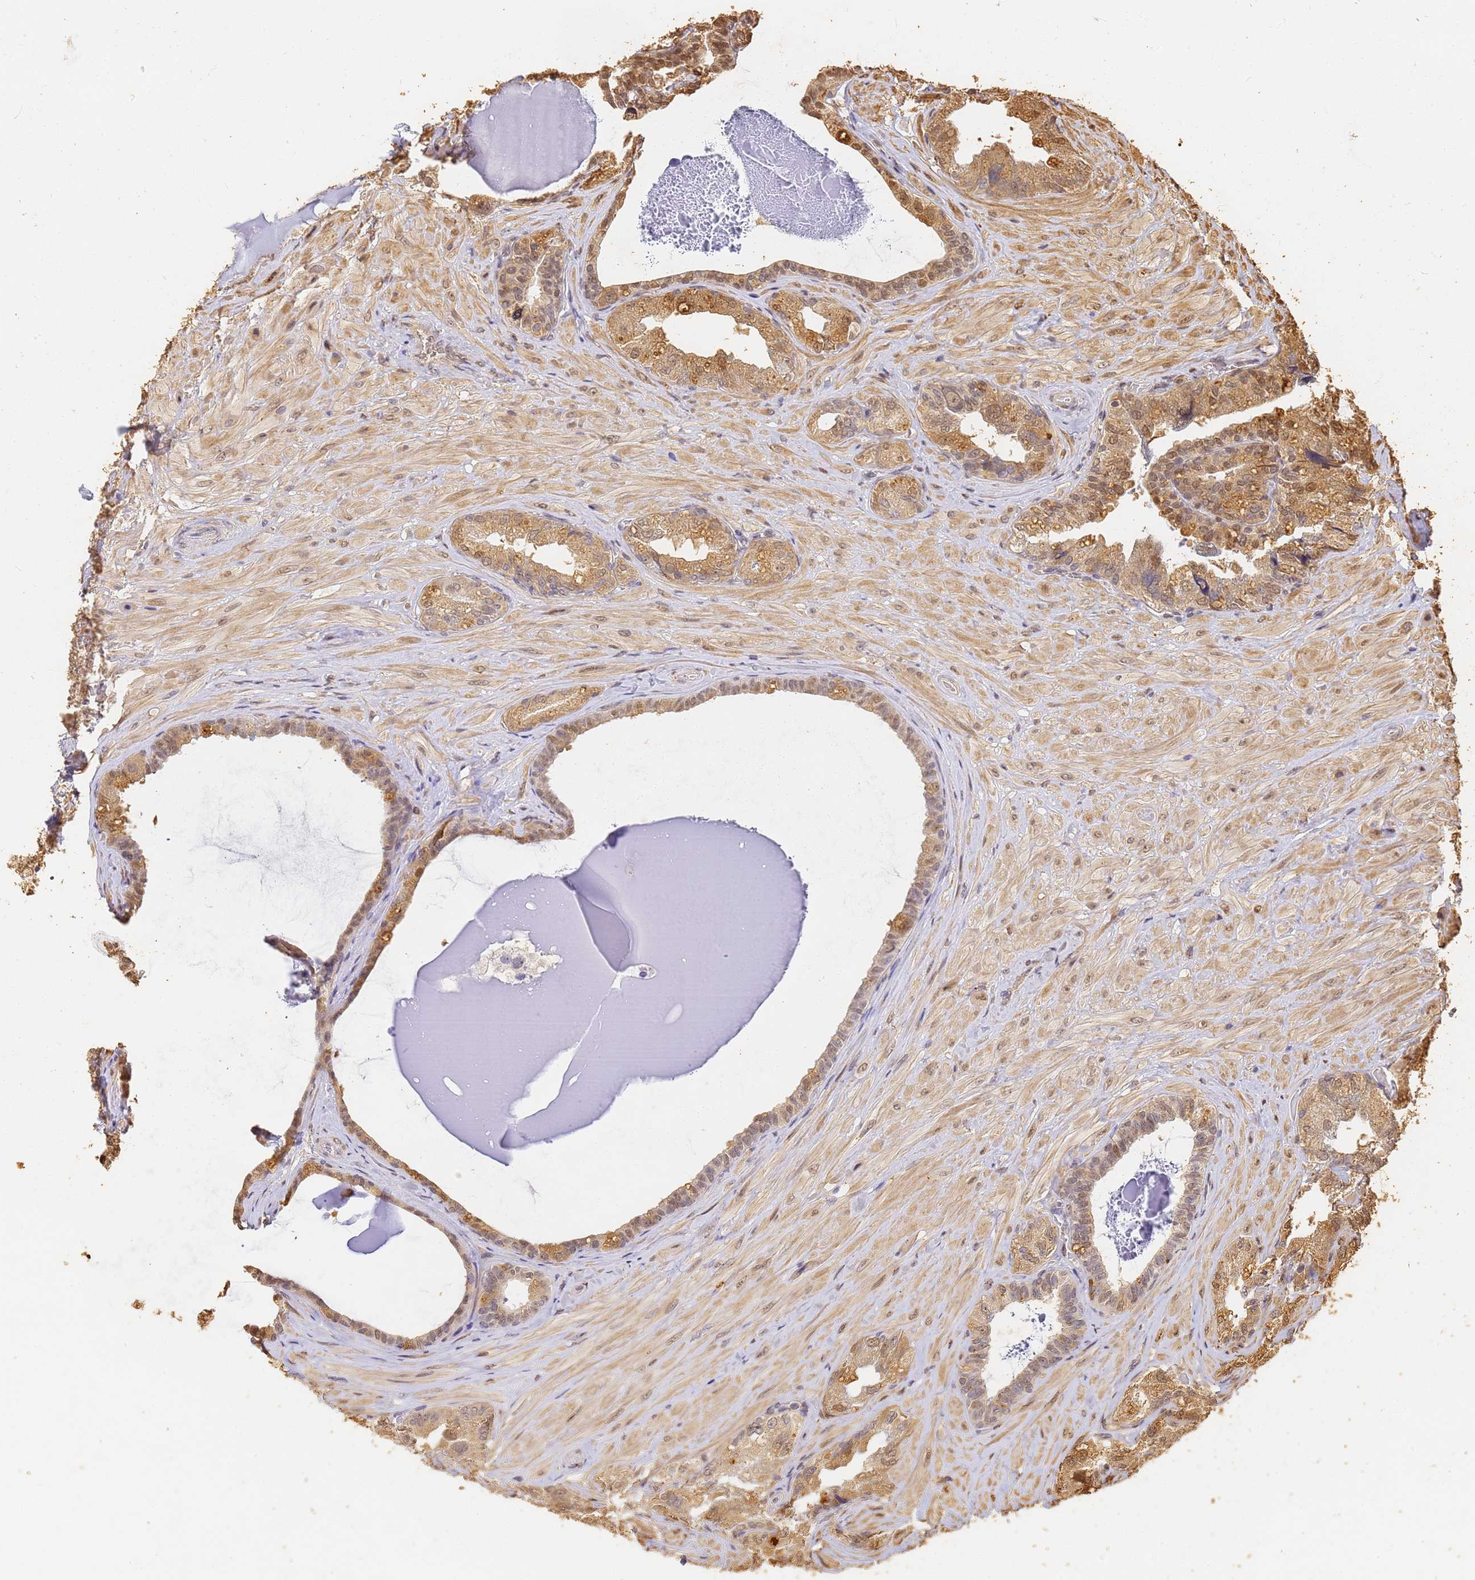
{"staining": {"intensity": "moderate", "quantity": "25%-75%", "location": "cytoplasmic/membranous,nuclear"}, "tissue": "seminal vesicle", "cell_type": "Glandular cells", "image_type": "normal", "snomed": [{"axis": "morphology", "description": "Normal tissue, NOS"}, {"axis": "topography", "description": "Prostate and seminal vesicle, NOS"}, {"axis": "topography", "description": "Prostate"}, {"axis": "topography", "description": "Seminal veicle"}], "caption": "This is an image of immunohistochemistry staining of normal seminal vesicle, which shows moderate expression in the cytoplasmic/membranous,nuclear of glandular cells.", "gene": "JAK2", "patient": {"sex": "male", "age": 67}}